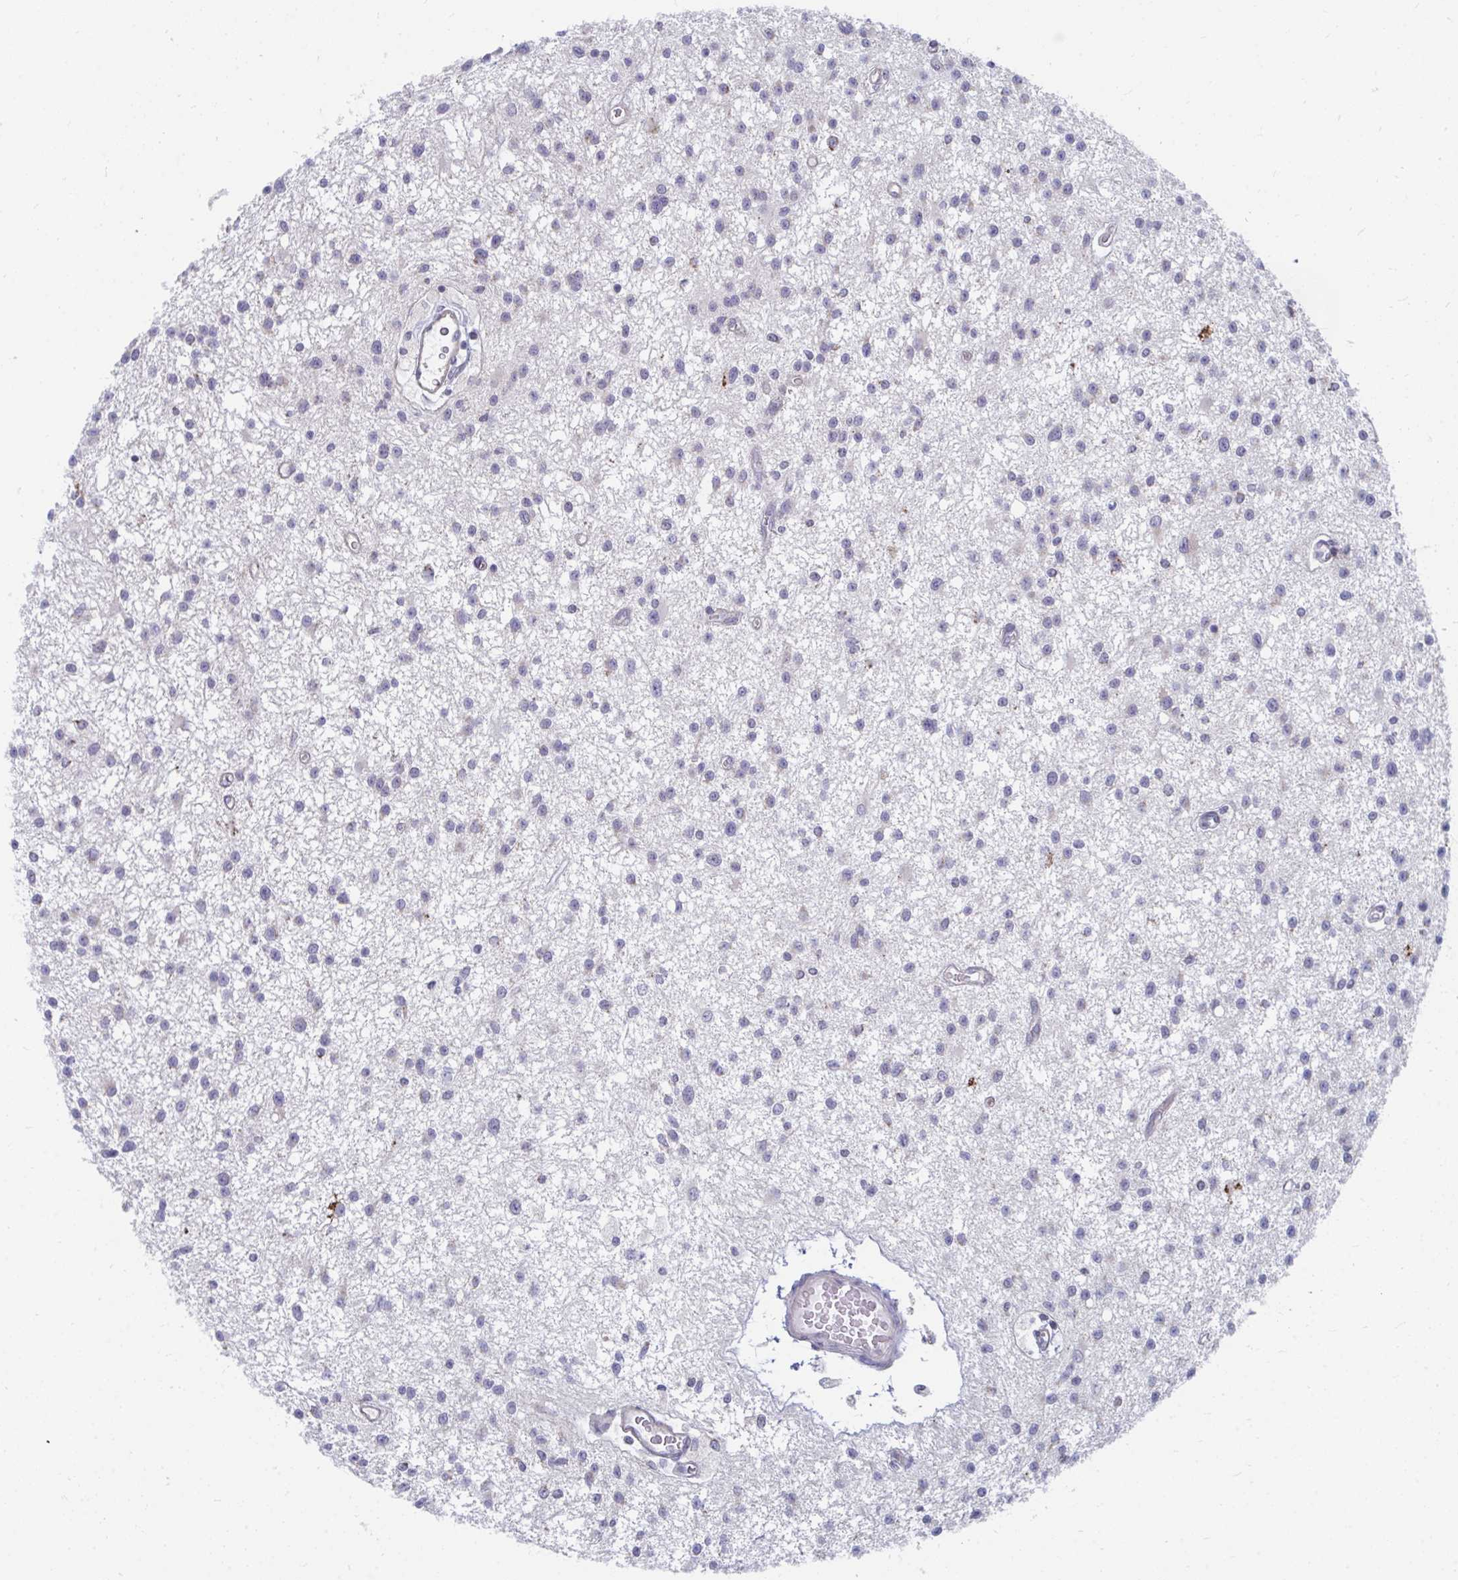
{"staining": {"intensity": "negative", "quantity": "none", "location": "none"}, "tissue": "glioma", "cell_type": "Tumor cells", "image_type": "cancer", "snomed": [{"axis": "morphology", "description": "Glioma, malignant, Low grade"}, {"axis": "topography", "description": "Brain"}], "caption": "High magnification brightfield microscopy of glioma stained with DAB (brown) and counterstained with hematoxylin (blue): tumor cells show no significant expression.", "gene": "PABIR3", "patient": {"sex": "male", "age": 43}}